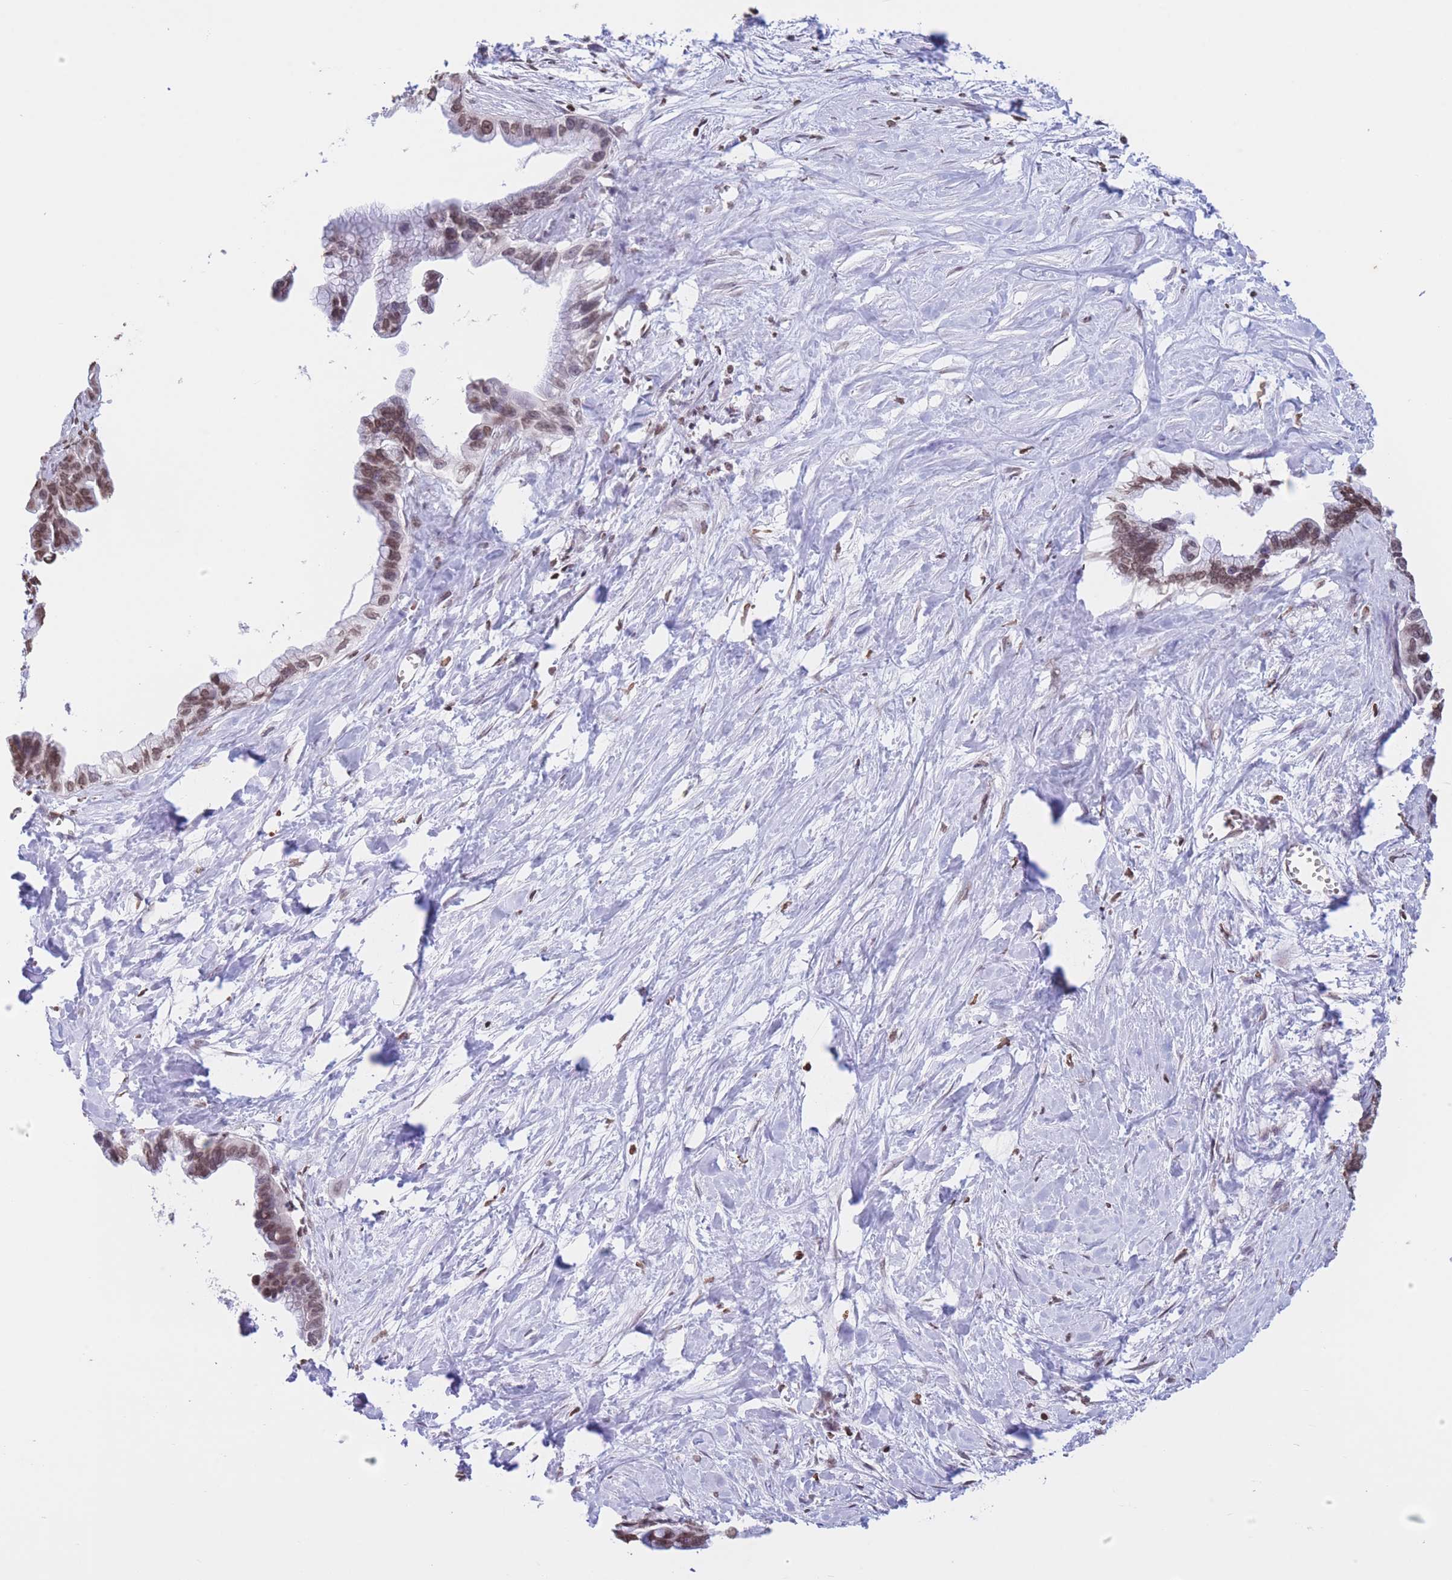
{"staining": {"intensity": "moderate", "quantity": ">75%", "location": "nuclear"}, "tissue": "pancreatic cancer", "cell_type": "Tumor cells", "image_type": "cancer", "snomed": [{"axis": "morphology", "description": "Adenocarcinoma, NOS"}, {"axis": "topography", "description": "Pancreas"}], "caption": "An IHC micrograph of tumor tissue is shown. Protein staining in brown labels moderate nuclear positivity in adenocarcinoma (pancreatic) within tumor cells.", "gene": "H2BC11", "patient": {"sex": "male", "age": 61}}